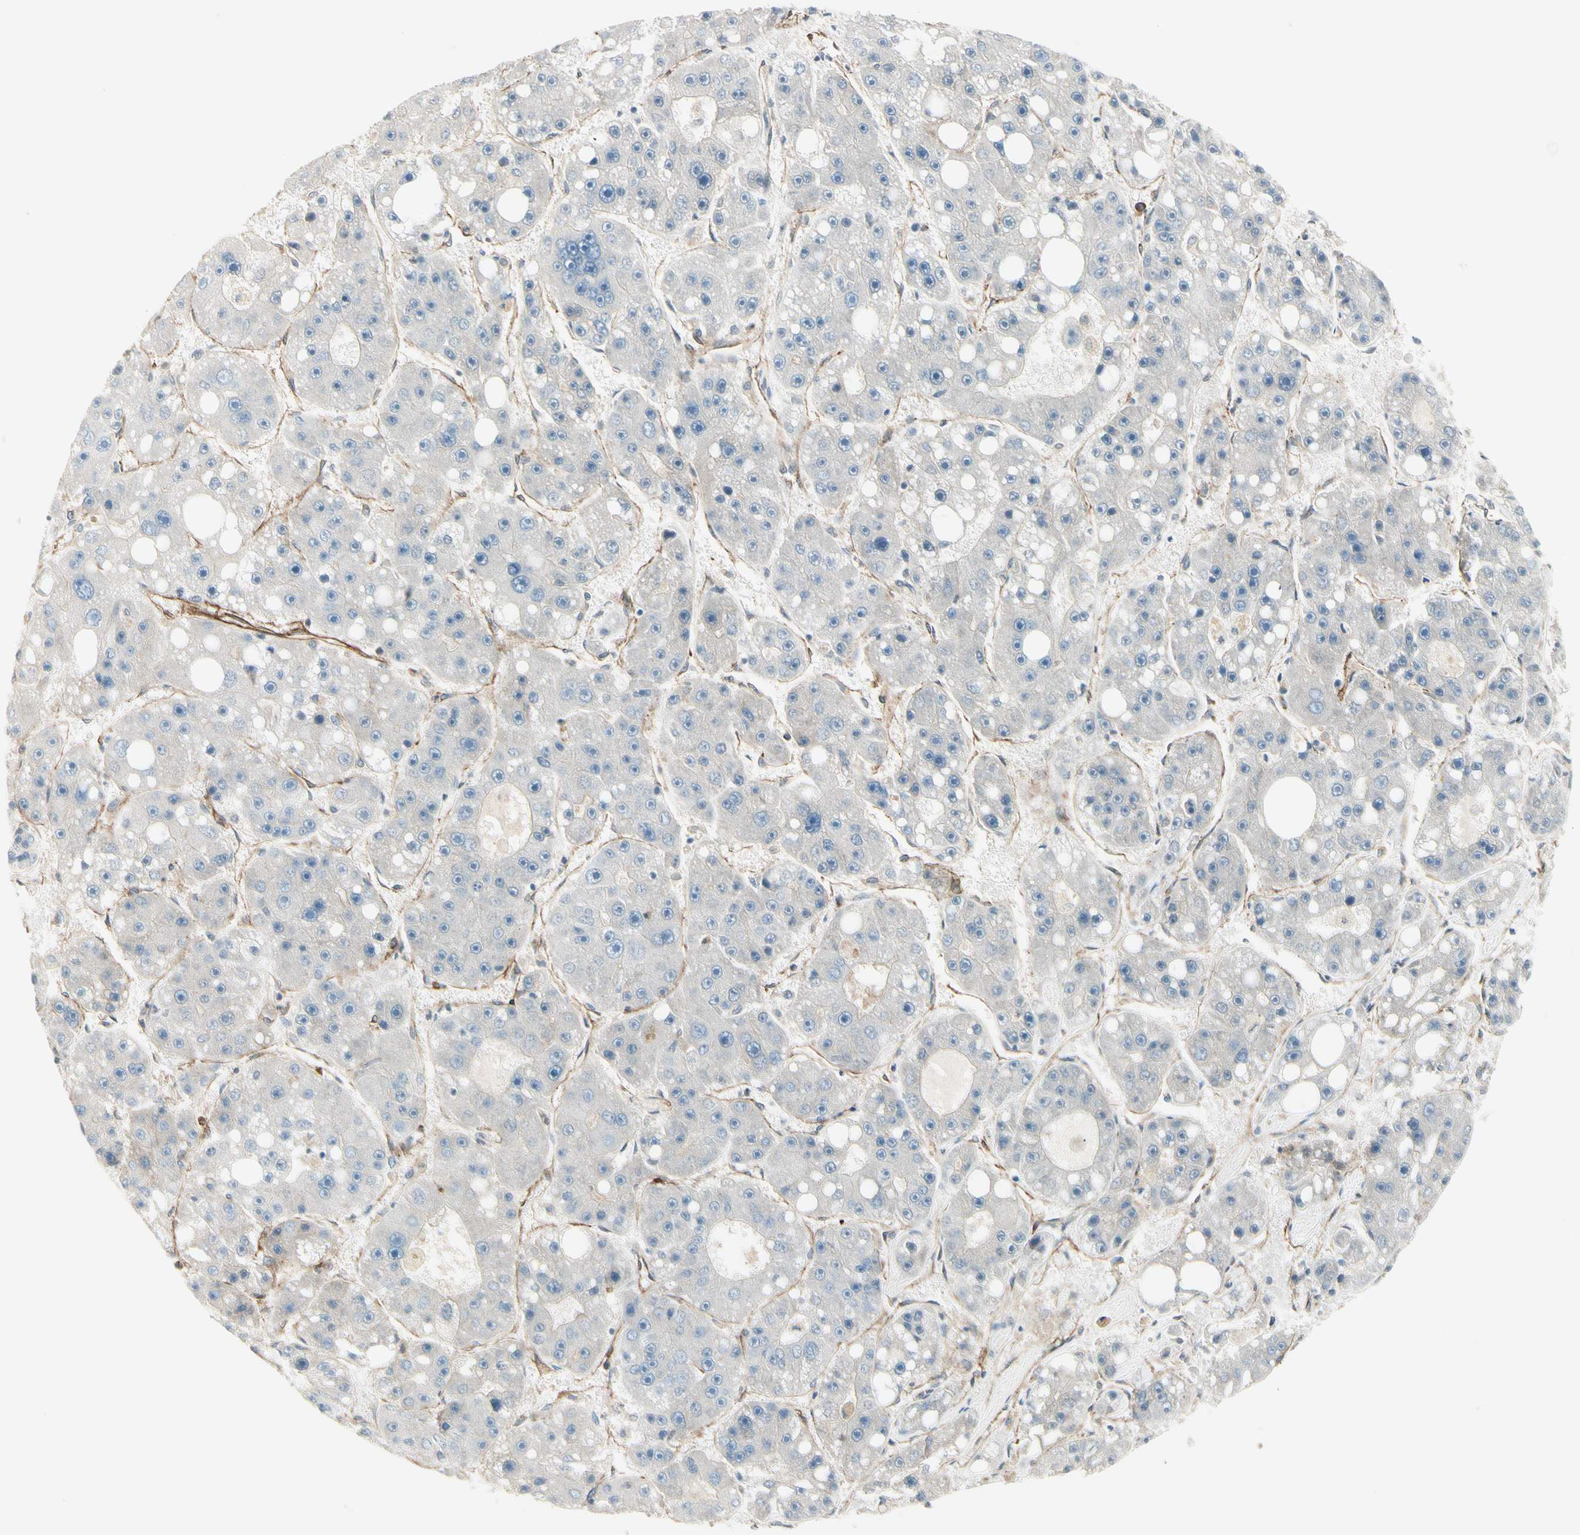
{"staining": {"intensity": "weak", "quantity": "<25%", "location": "cytoplasmic/membranous"}, "tissue": "liver cancer", "cell_type": "Tumor cells", "image_type": "cancer", "snomed": [{"axis": "morphology", "description": "Carcinoma, Hepatocellular, NOS"}, {"axis": "topography", "description": "Liver"}], "caption": "Hepatocellular carcinoma (liver) stained for a protein using immunohistochemistry (IHC) reveals no positivity tumor cells.", "gene": "CD93", "patient": {"sex": "female", "age": 61}}